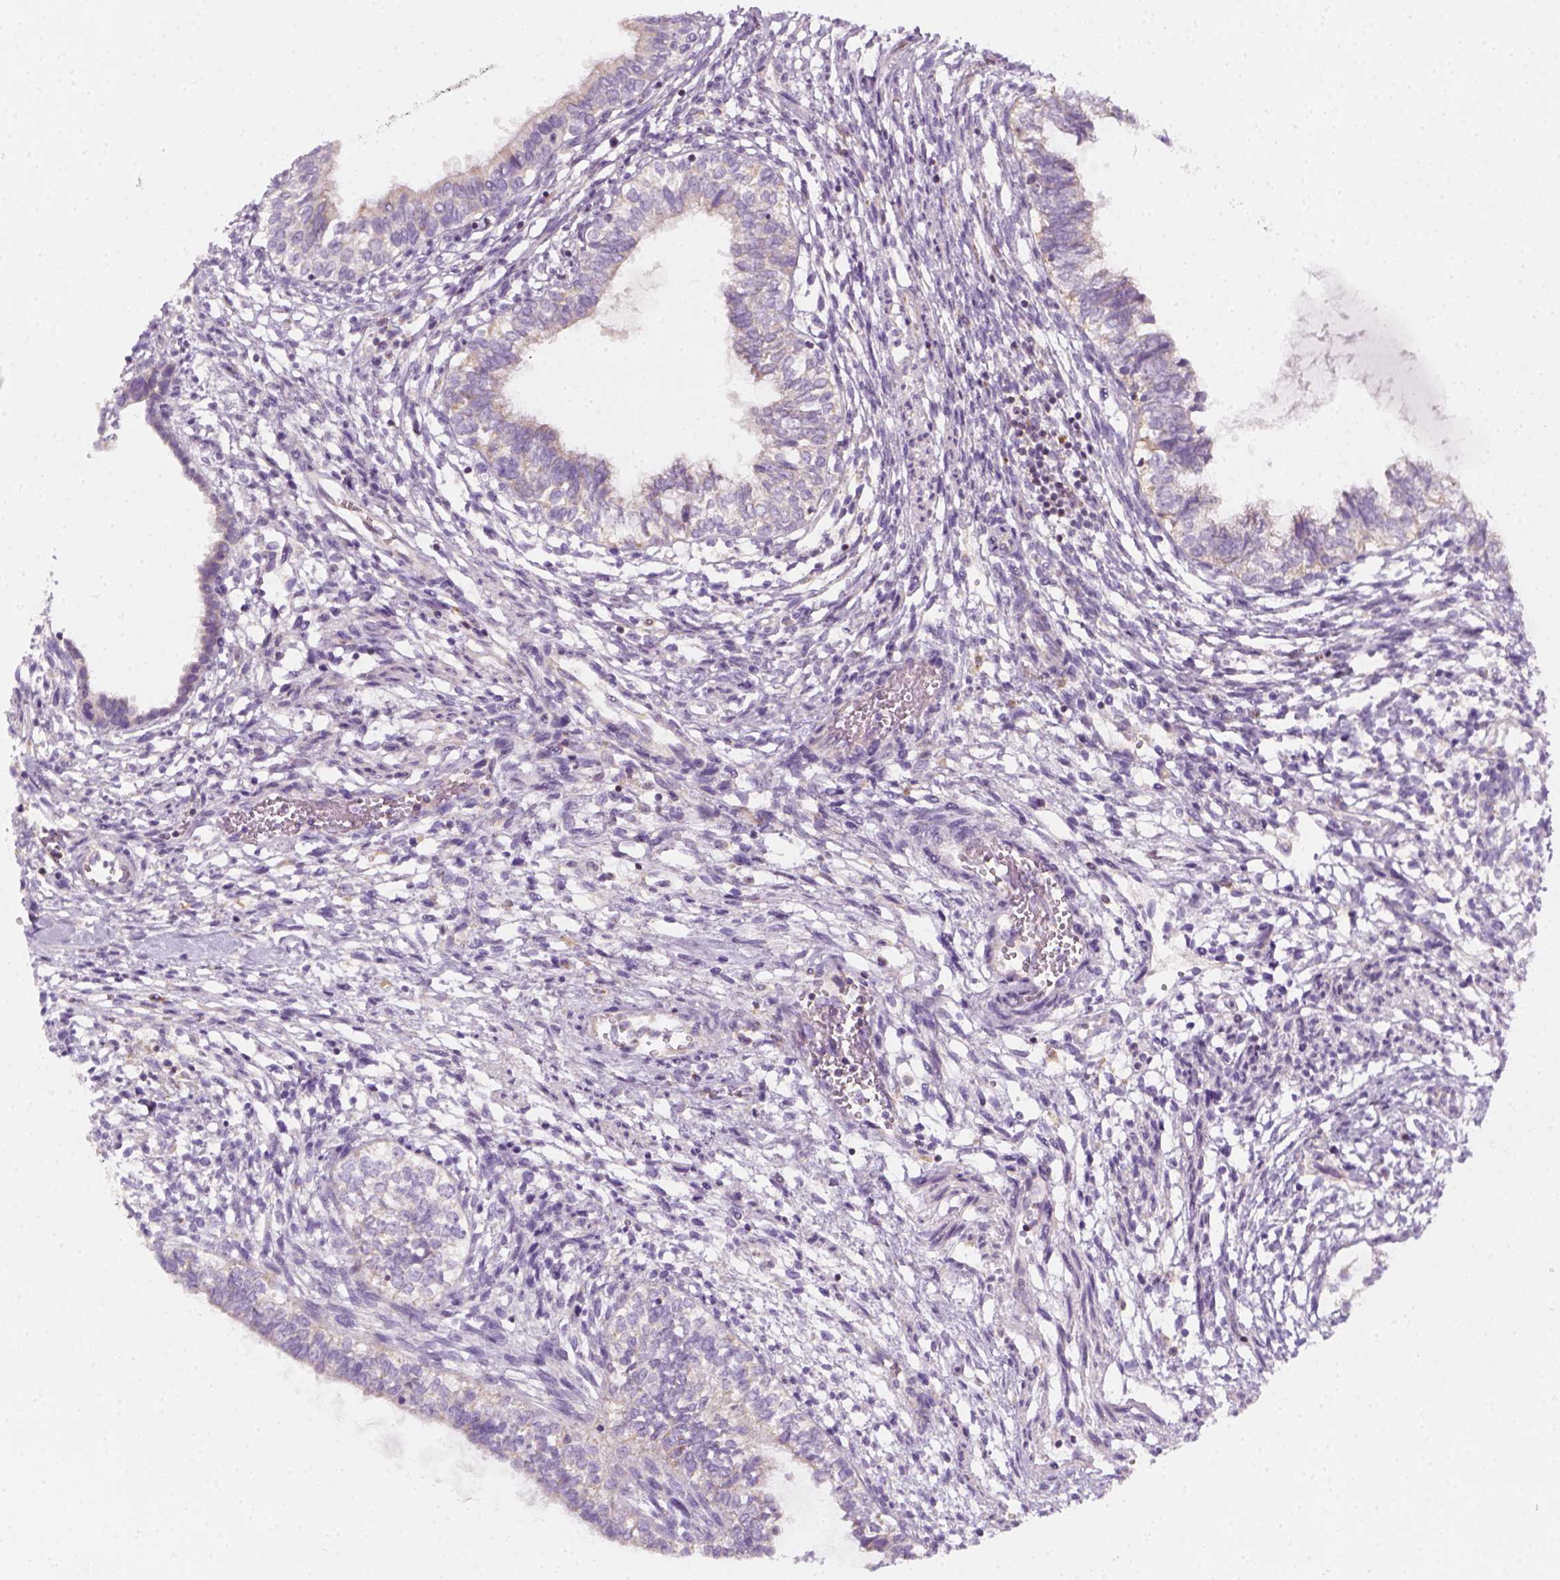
{"staining": {"intensity": "negative", "quantity": "none", "location": "none"}, "tissue": "testis cancer", "cell_type": "Tumor cells", "image_type": "cancer", "snomed": [{"axis": "morphology", "description": "Carcinoma, Embryonal, NOS"}, {"axis": "topography", "description": "Testis"}], "caption": "This micrograph is of testis cancer stained with immunohistochemistry (IHC) to label a protein in brown with the nuclei are counter-stained blue. There is no positivity in tumor cells.", "gene": "AWAT2", "patient": {"sex": "male", "age": 37}}